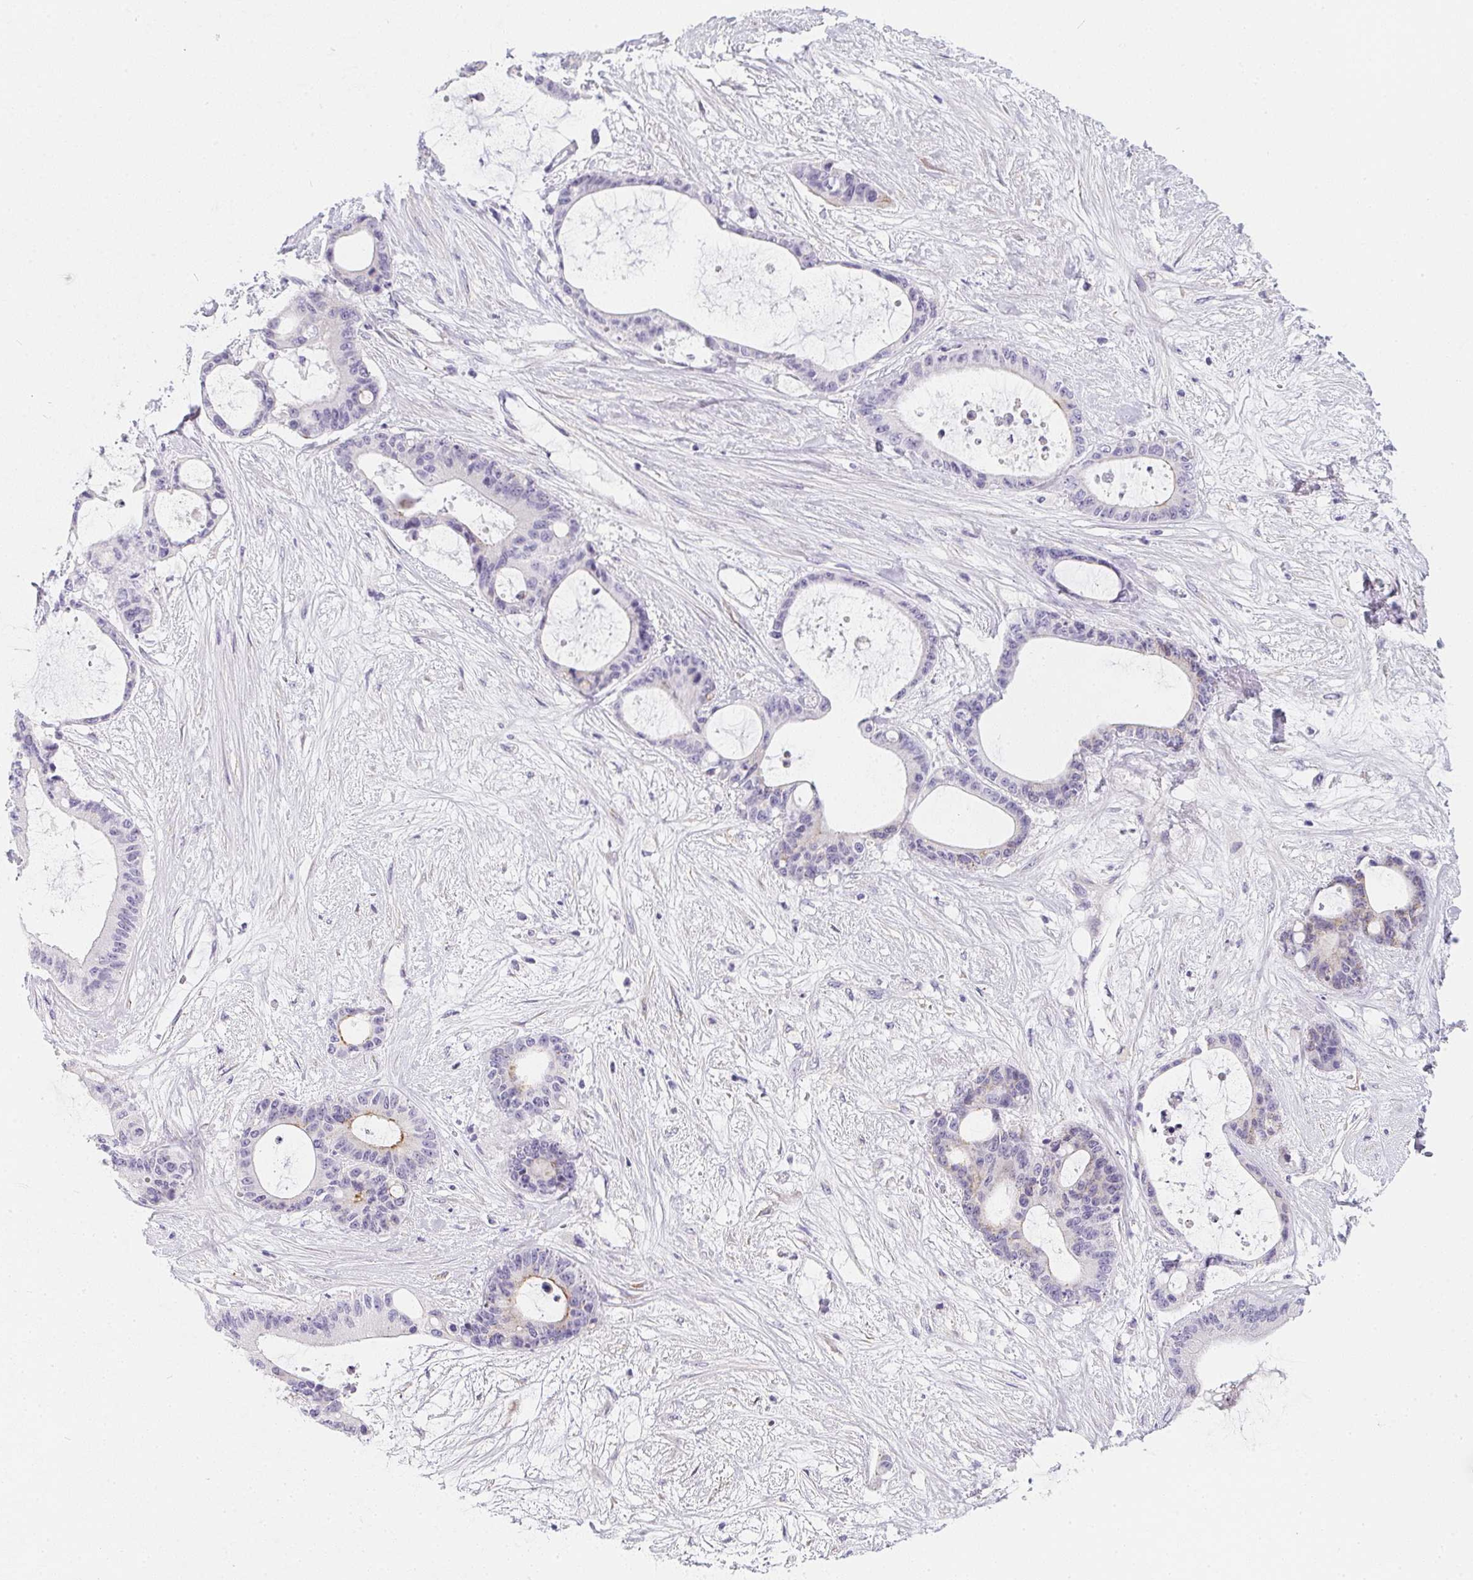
{"staining": {"intensity": "moderate", "quantity": "<25%", "location": "cytoplasmic/membranous"}, "tissue": "liver cancer", "cell_type": "Tumor cells", "image_type": "cancer", "snomed": [{"axis": "morphology", "description": "Normal tissue, NOS"}, {"axis": "morphology", "description": "Cholangiocarcinoma"}, {"axis": "topography", "description": "Liver"}, {"axis": "topography", "description": "Peripheral nerve tissue"}], "caption": "This is a photomicrograph of immunohistochemistry (IHC) staining of cholangiocarcinoma (liver), which shows moderate expression in the cytoplasmic/membranous of tumor cells.", "gene": "MAP1A", "patient": {"sex": "female", "age": 73}}